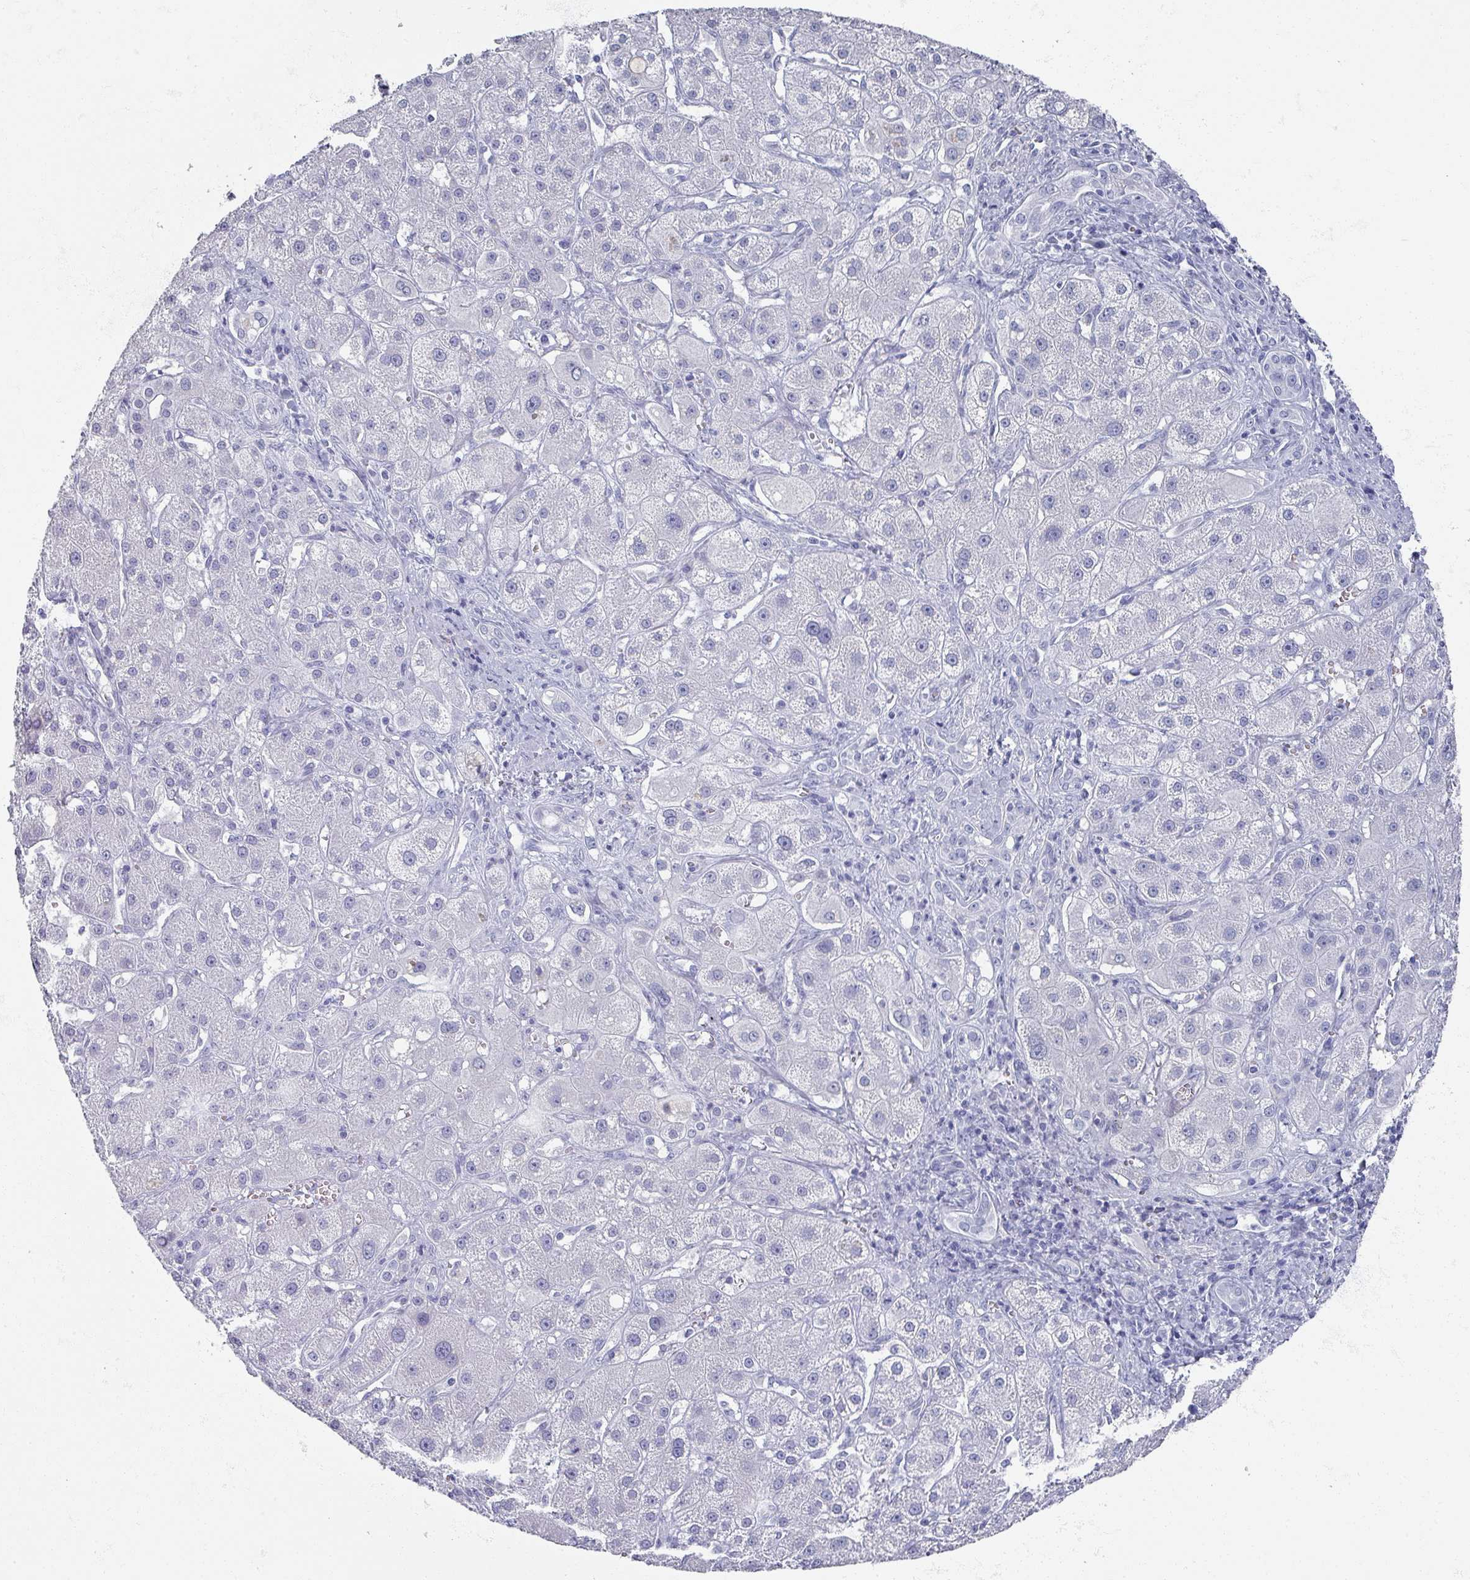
{"staining": {"intensity": "negative", "quantity": "none", "location": "none"}, "tissue": "liver cancer", "cell_type": "Tumor cells", "image_type": "cancer", "snomed": [{"axis": "morphology", "description": "Cholangiocarcinoma"}, {"axis": "topography", "description": "Liver"}], "caption": "This image is of liver cancer (cholangiocarcinoma) stained with immunohistochemistry to label a protein in brown with the nuclei are counter-stained blue. There is no staining in tumor cells. Brightfield microscopy of immunohistochemistry (IHC) stained with DAB (3,3'-diaminobenzidine) (brown) and hematoxylin (blue), captured at high magnification.", "gene": "OMG", "patient": {"sex": "male", "age": 67}}